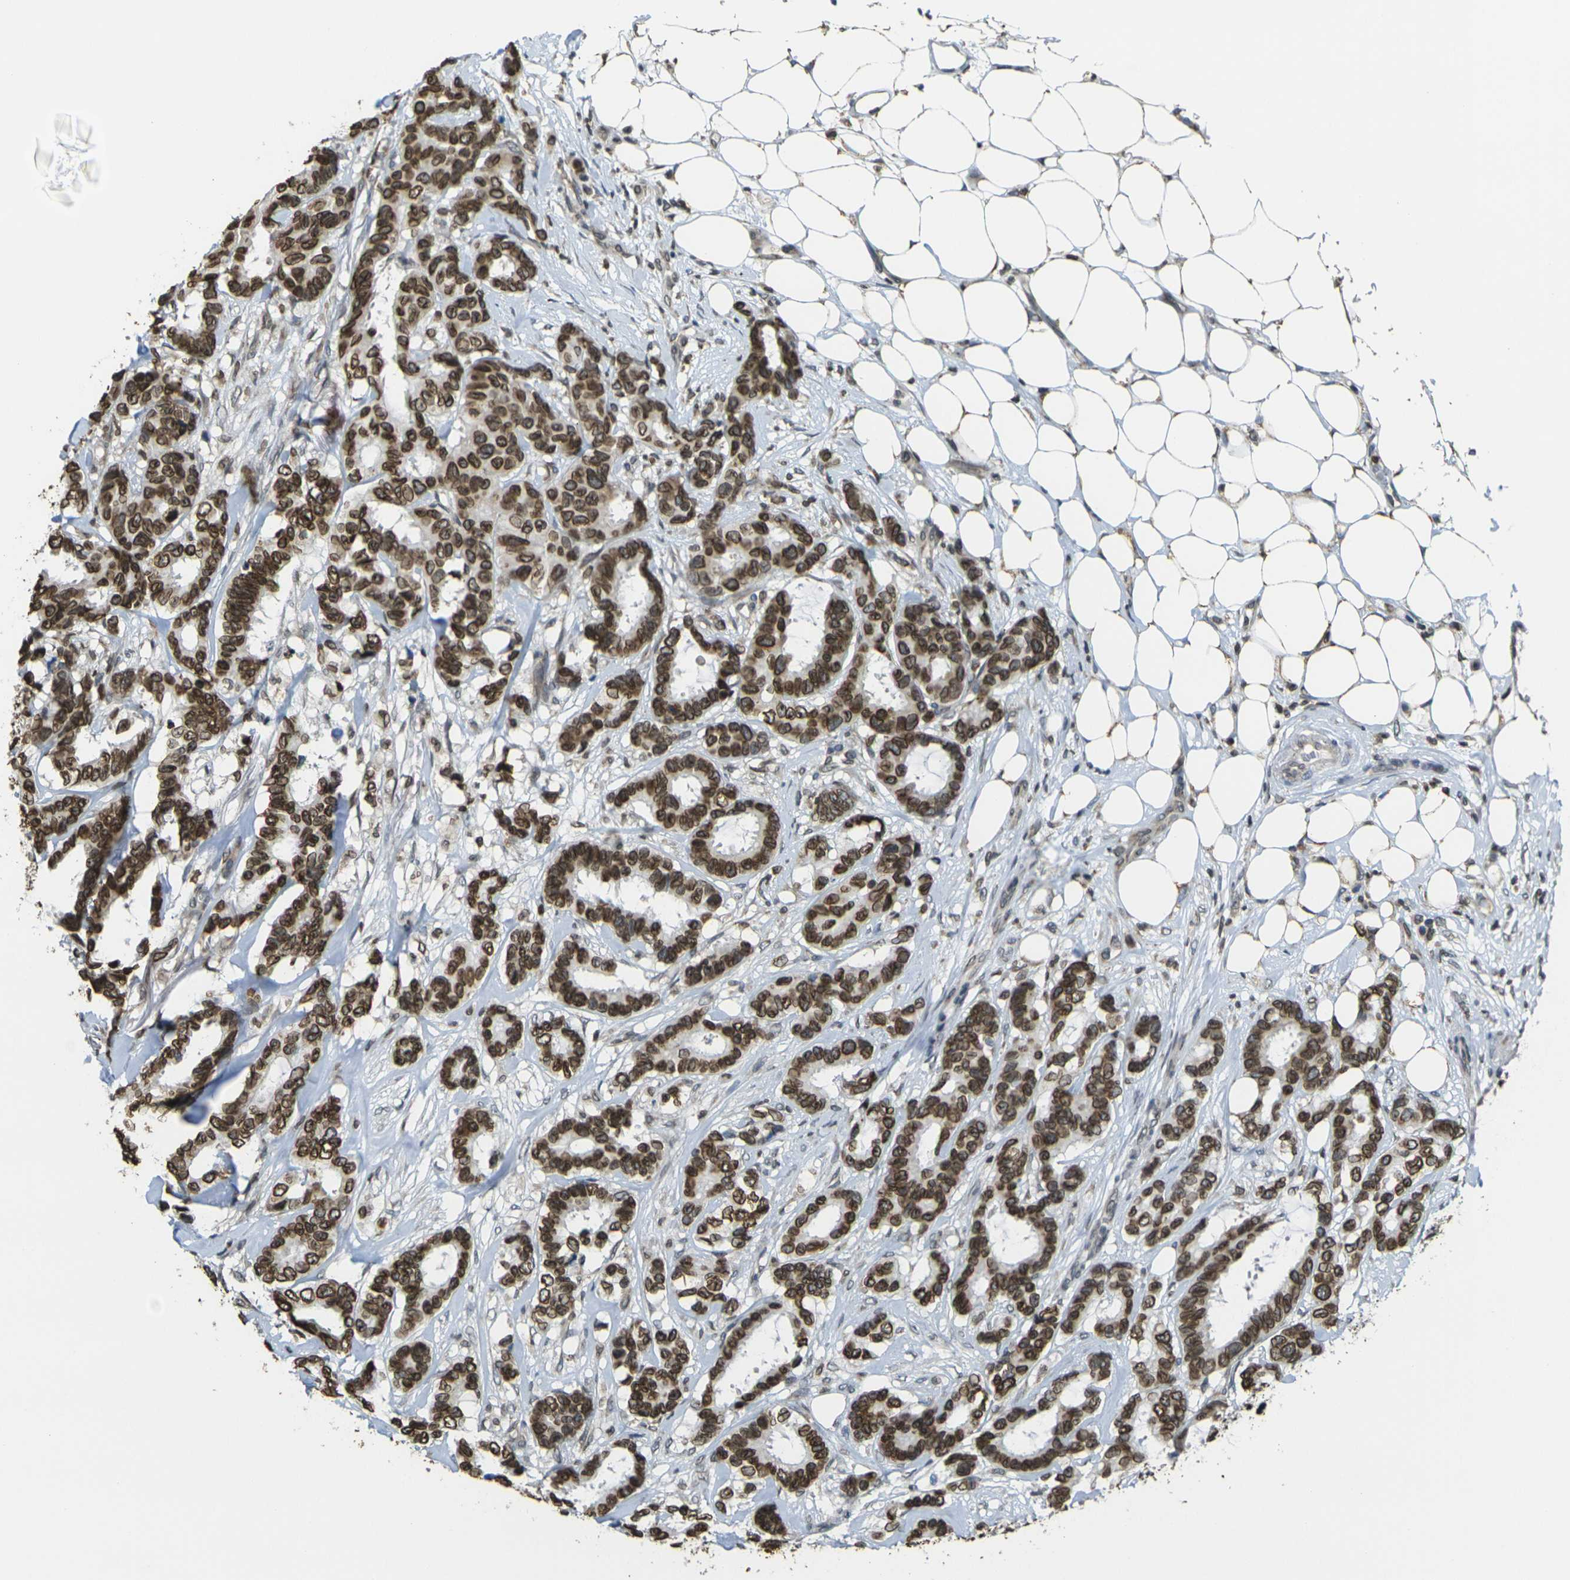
{"staining": {"intensity": "strong", "quantity": ">75%", "location": "cytoplasmic/membranous,nuclear"}, "tissue": "breast cancer", "cell_type": "Tumor cells", "image_type": "cancer", "snomed": [{"axis": "morphology", "description": "Duct carcinoma"}, {"axis": "topography", "description": "Breast"}], "caption": "Tumor cells display high levels of strong cytoplasmic/membranous and nuclear expression in about >75% of cells in human breast cancer.", "gene": "BRDT", "patient": {"sex": "female", "age": 87}}